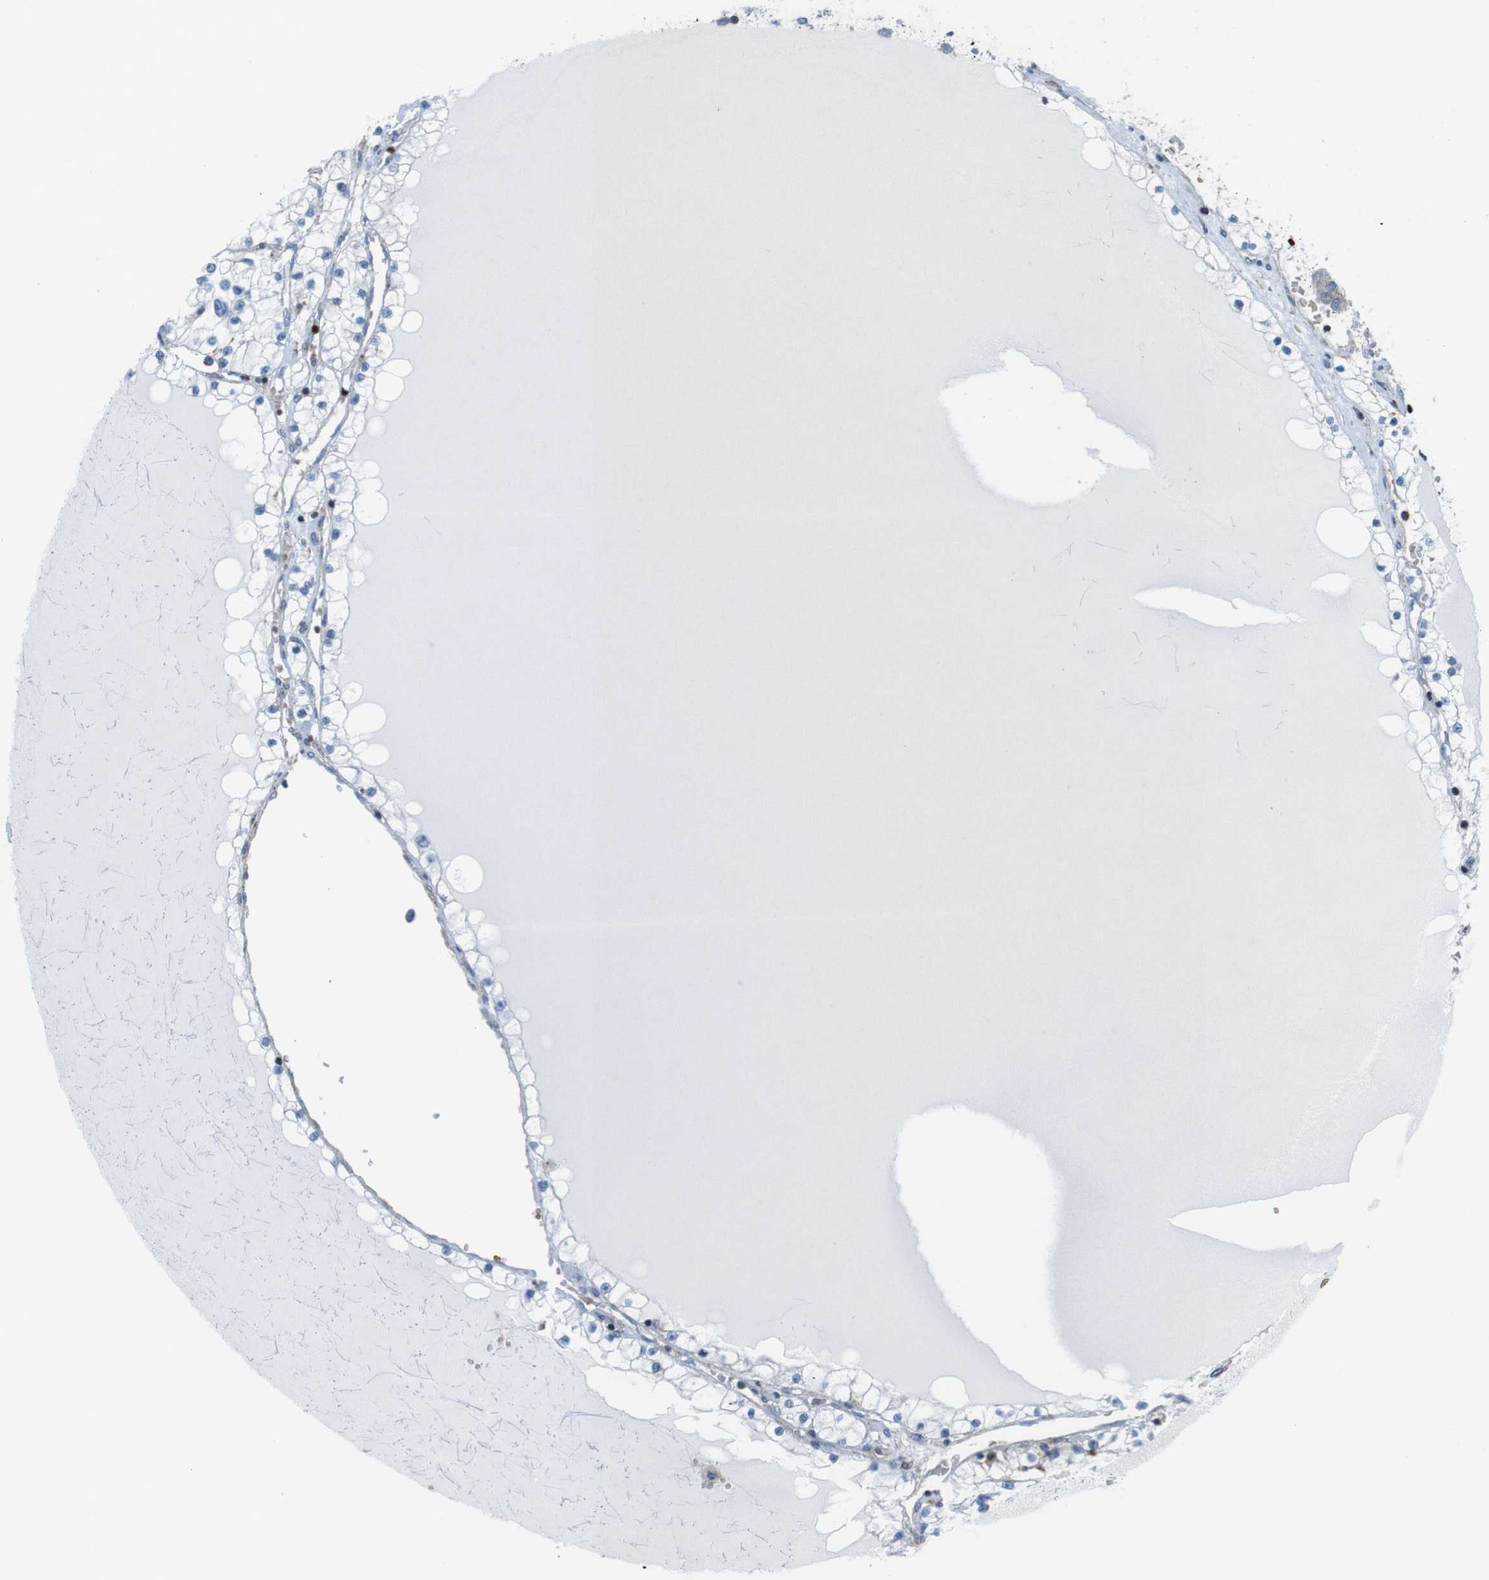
{"staining": {"intensity": "negative", "quantity": "none", "location": "none"}, "tissue": "renal cancer", "cell_type": "Tumor cells", "image_type": "cancer", "snomed": [{"axis": "morphology", "description": "Adenocarcinoma, NOS"}, {"axis": "topography", "description": "Kidney"}], "caption": "There is no significant staining in tumor cells of renal adenocarcinoma. Brightfield microscopy of IHC stained with DAB (brown) and hematoxylin (blue), captured at high magnification.", "gene": "CUL7", "patient": {"sex": "male", "age": 68}}